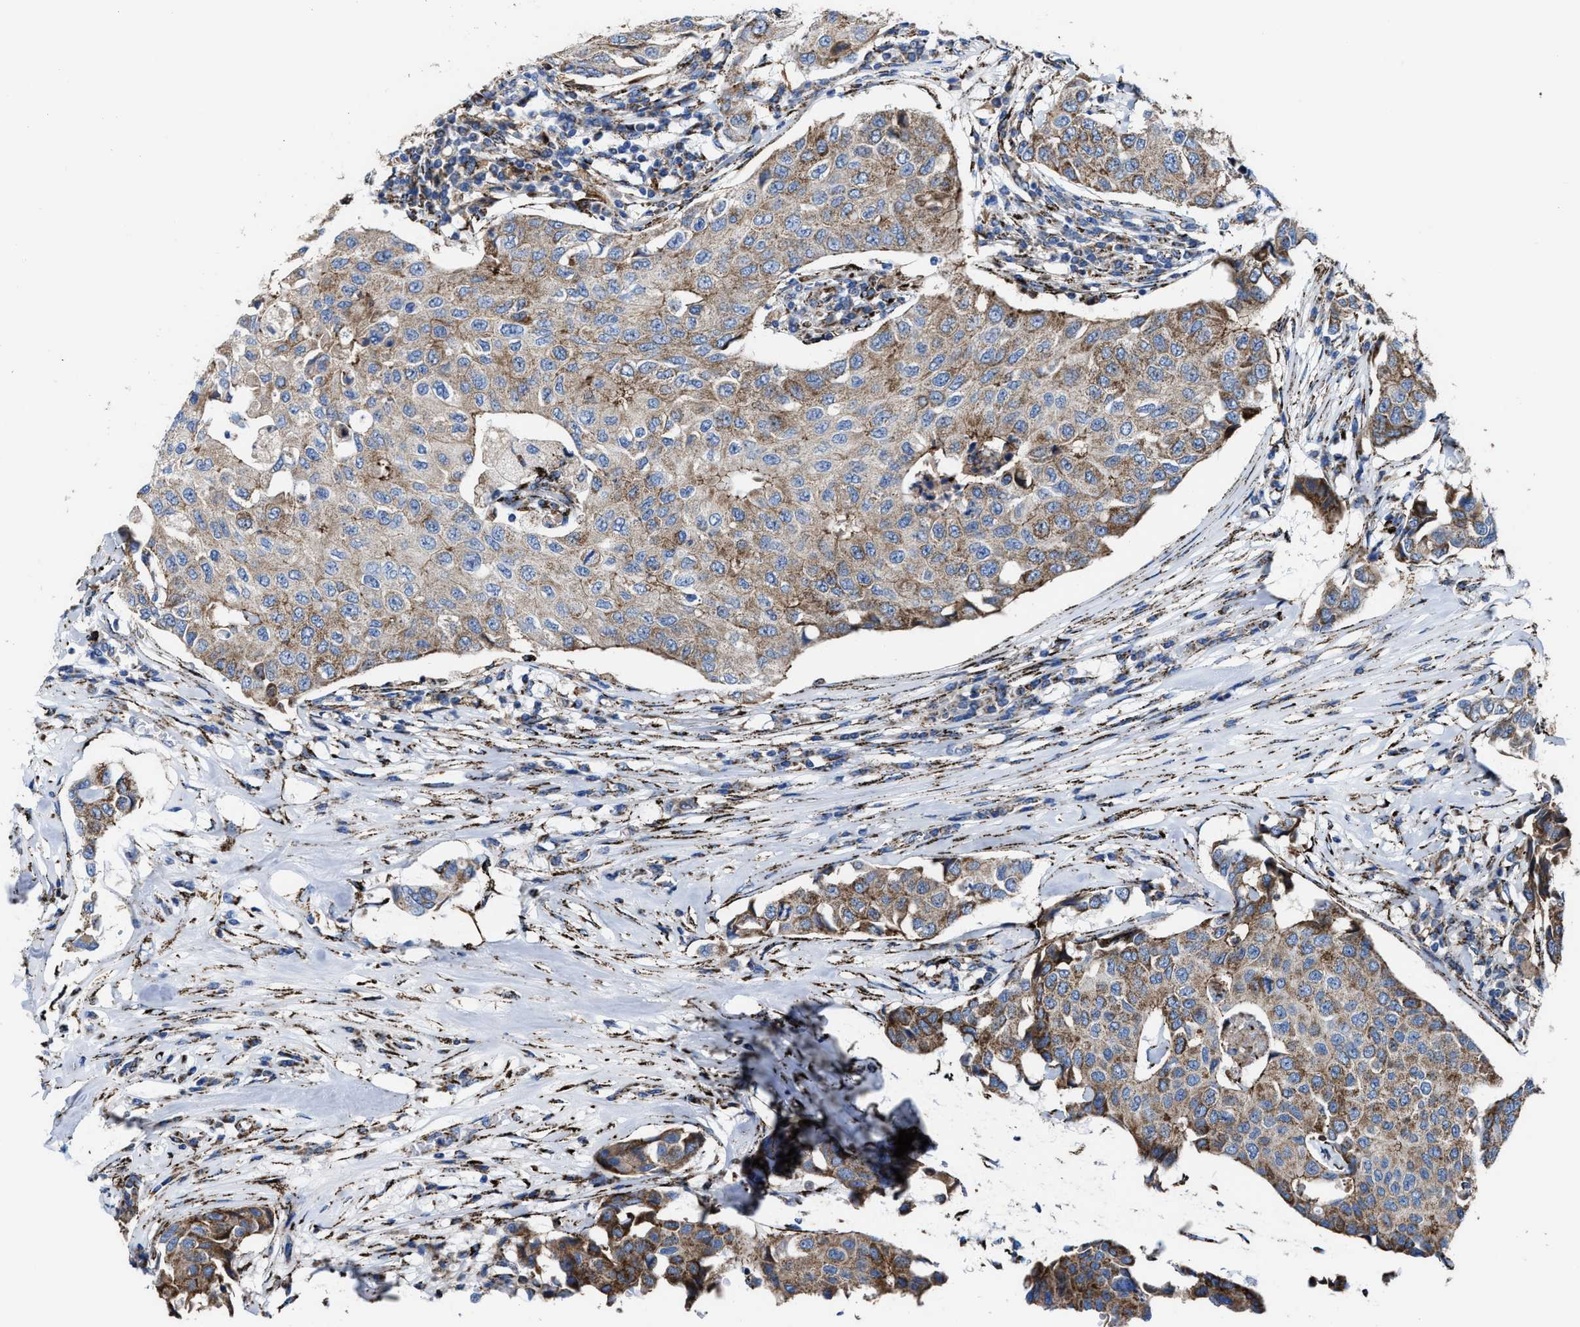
{"staining": {"intensity": "moderate", "quantity": "25%-75%", "location": "cytoplasmic/membranous"}, "tissue": "breast cancer", "cell_type": "Tumor cells", "image_type": "cancer", "snomed": [{"axis": "morphology", "description": "Duct carcinoma"}, {"axis": "topography", "description": "Breast"}], "caption": "The photomicrograph demonstrates immunohistochemical staining of breast cancer (infiltrating ductal carcinoma). There is moderate cytoplasmic/membranous staining is identified in approximately 25%-75% of tumor cells.", "gene": "ALDH1B1", "patient": {"sex": "female", "age": 80}}